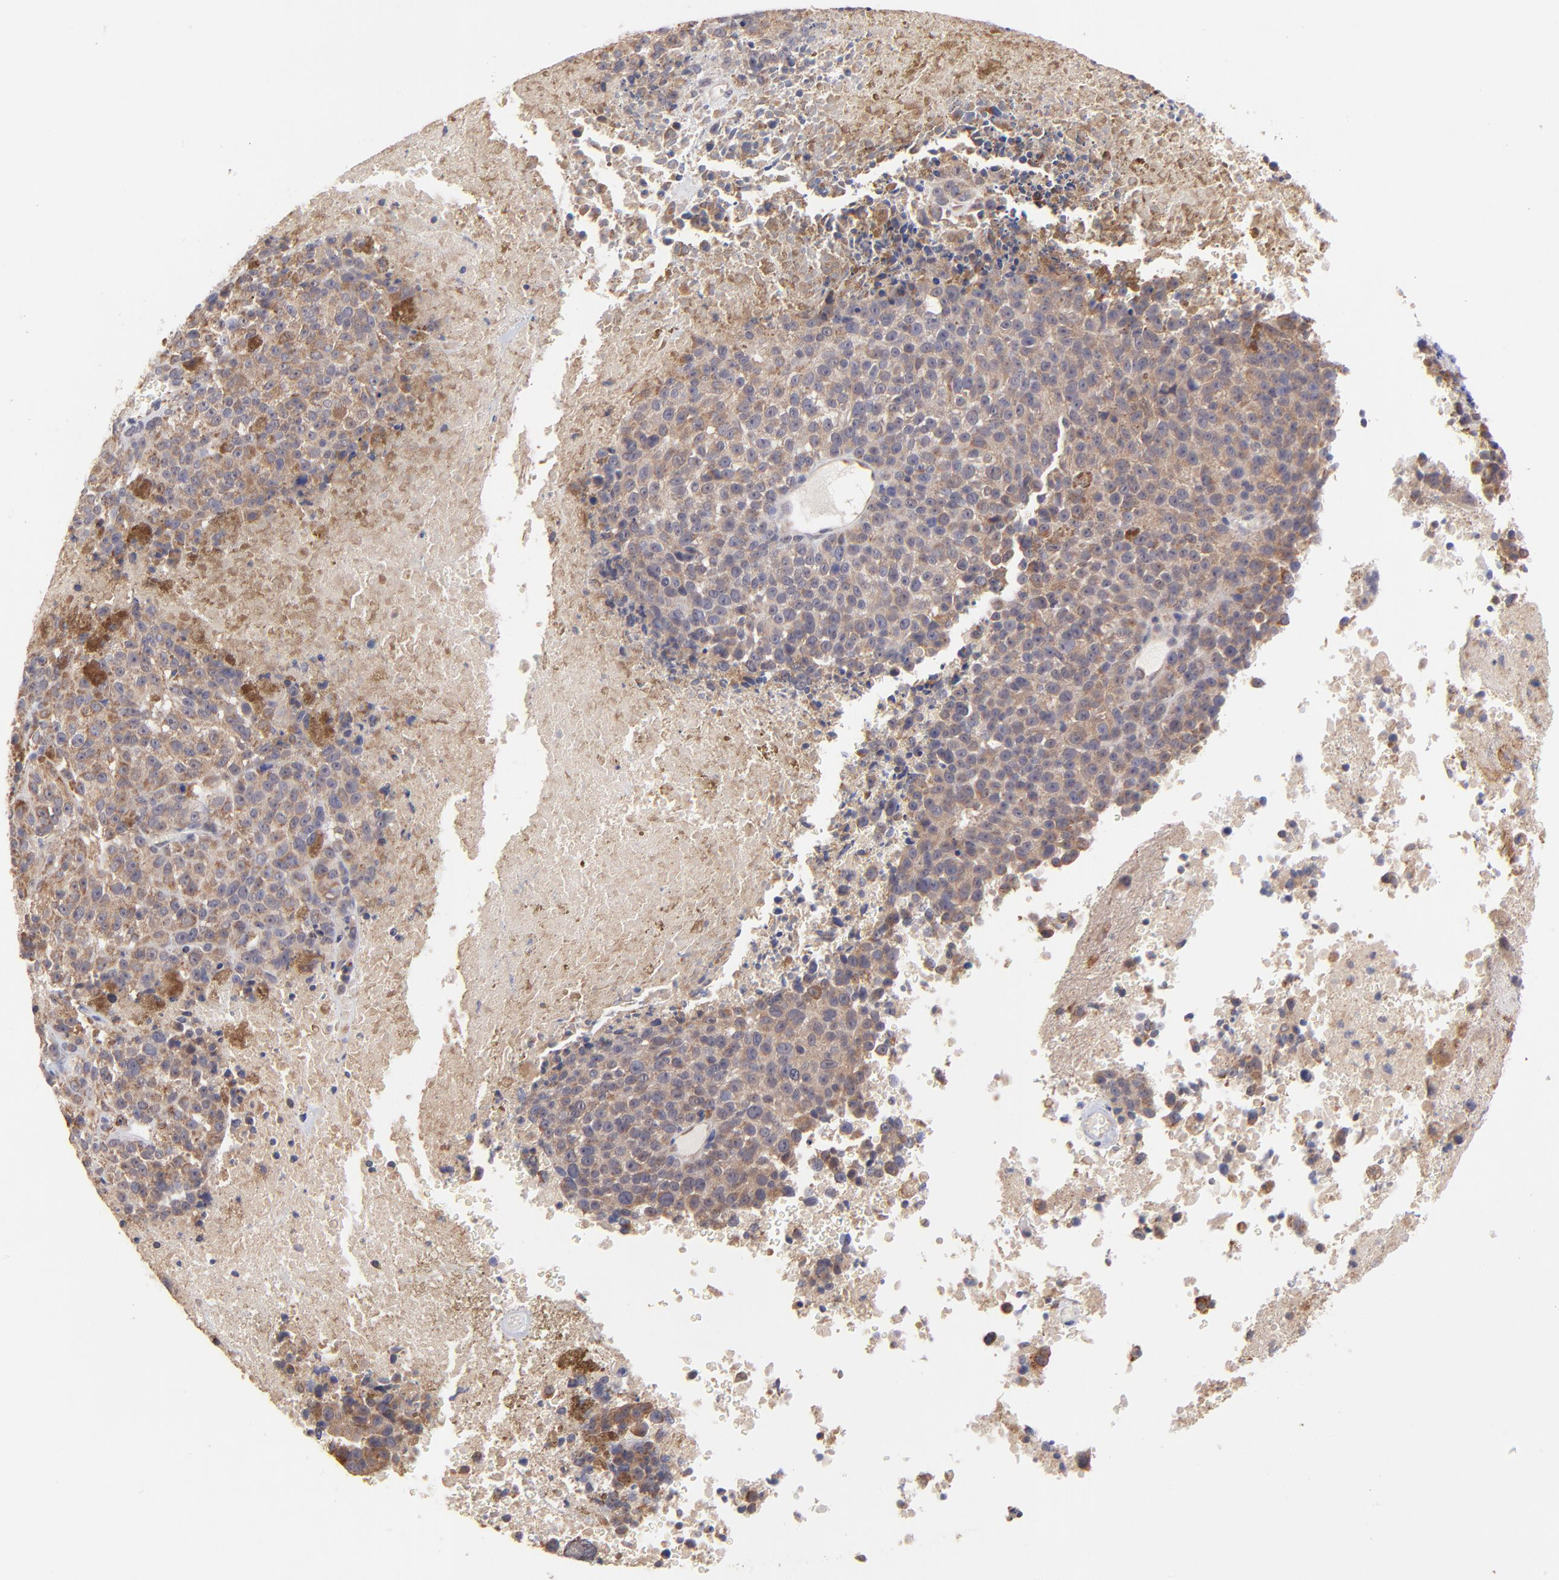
{"staining": {"intensity": "moderate", "quantity": ">75%", "location": "cytoplasmic/membranous"}, "tissue": "melanoma", "cell_type": "Tumor cells", "image_type": "cancer", "snomed": [{"axis": "morphology", "description": "Malignant melanoma, Metastatic site"}, {"axis": "topography", "description": "Cerebral cortex"}], "caption": "There is medium levels of moderate cytoplasmic/membranous positivity in tumor cells of malignant melanoma (metastatic site), as demonstrated by immunohistochemical staining (brown color).", "gene": "UBE2H", "patient": {"sex": "female", "age": 52}}